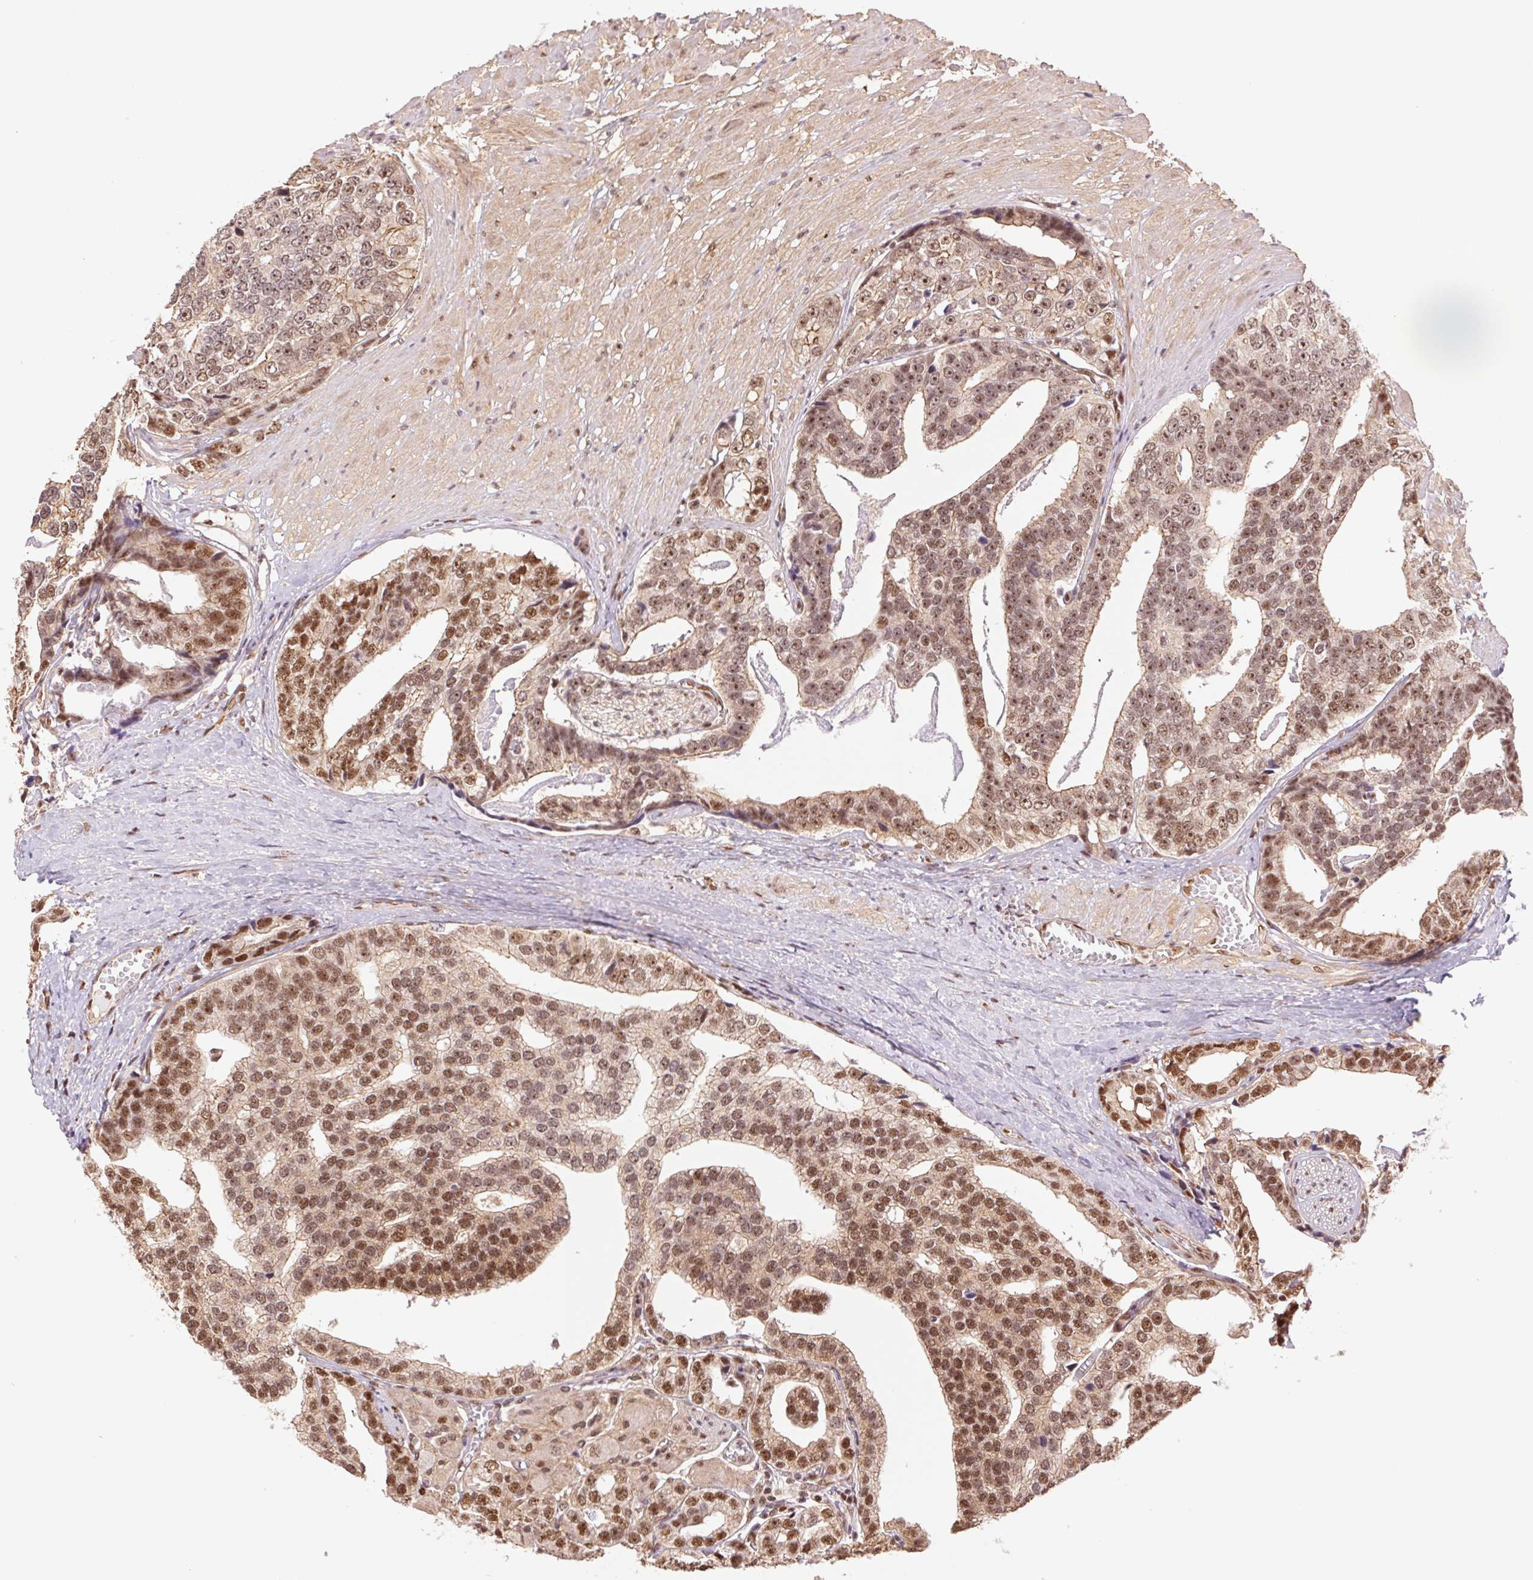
{"staining": {"intensity": "strong", "quantity": ">75%", "location": "cytoplasmic/membranous,nuclear"}, "tissue": "prostate cancer", "cell_type": "Tumor cells", "image_type": "cancer", "snomed": [{"axis": "morphology", "description": "Adenocarcinoma, High grade"}, {"axis": "topography", "description": "Prostate"}], "caption": "Immunohistochemistry (DAB (3,3'-diaminobenzidine)) staining of human prostate cancer demonstrates strong cytoplasmic/membranous and nuclear protein expression in about >75% of tumor cells. The staining was performed using DAB (3,3'-diaminobenzidine), with brown indicating positive protein expression. Nuclei are stained blue with hematoxylin.", "gene": "CWC25", "patient": {"sex": "male", "age": 71}}